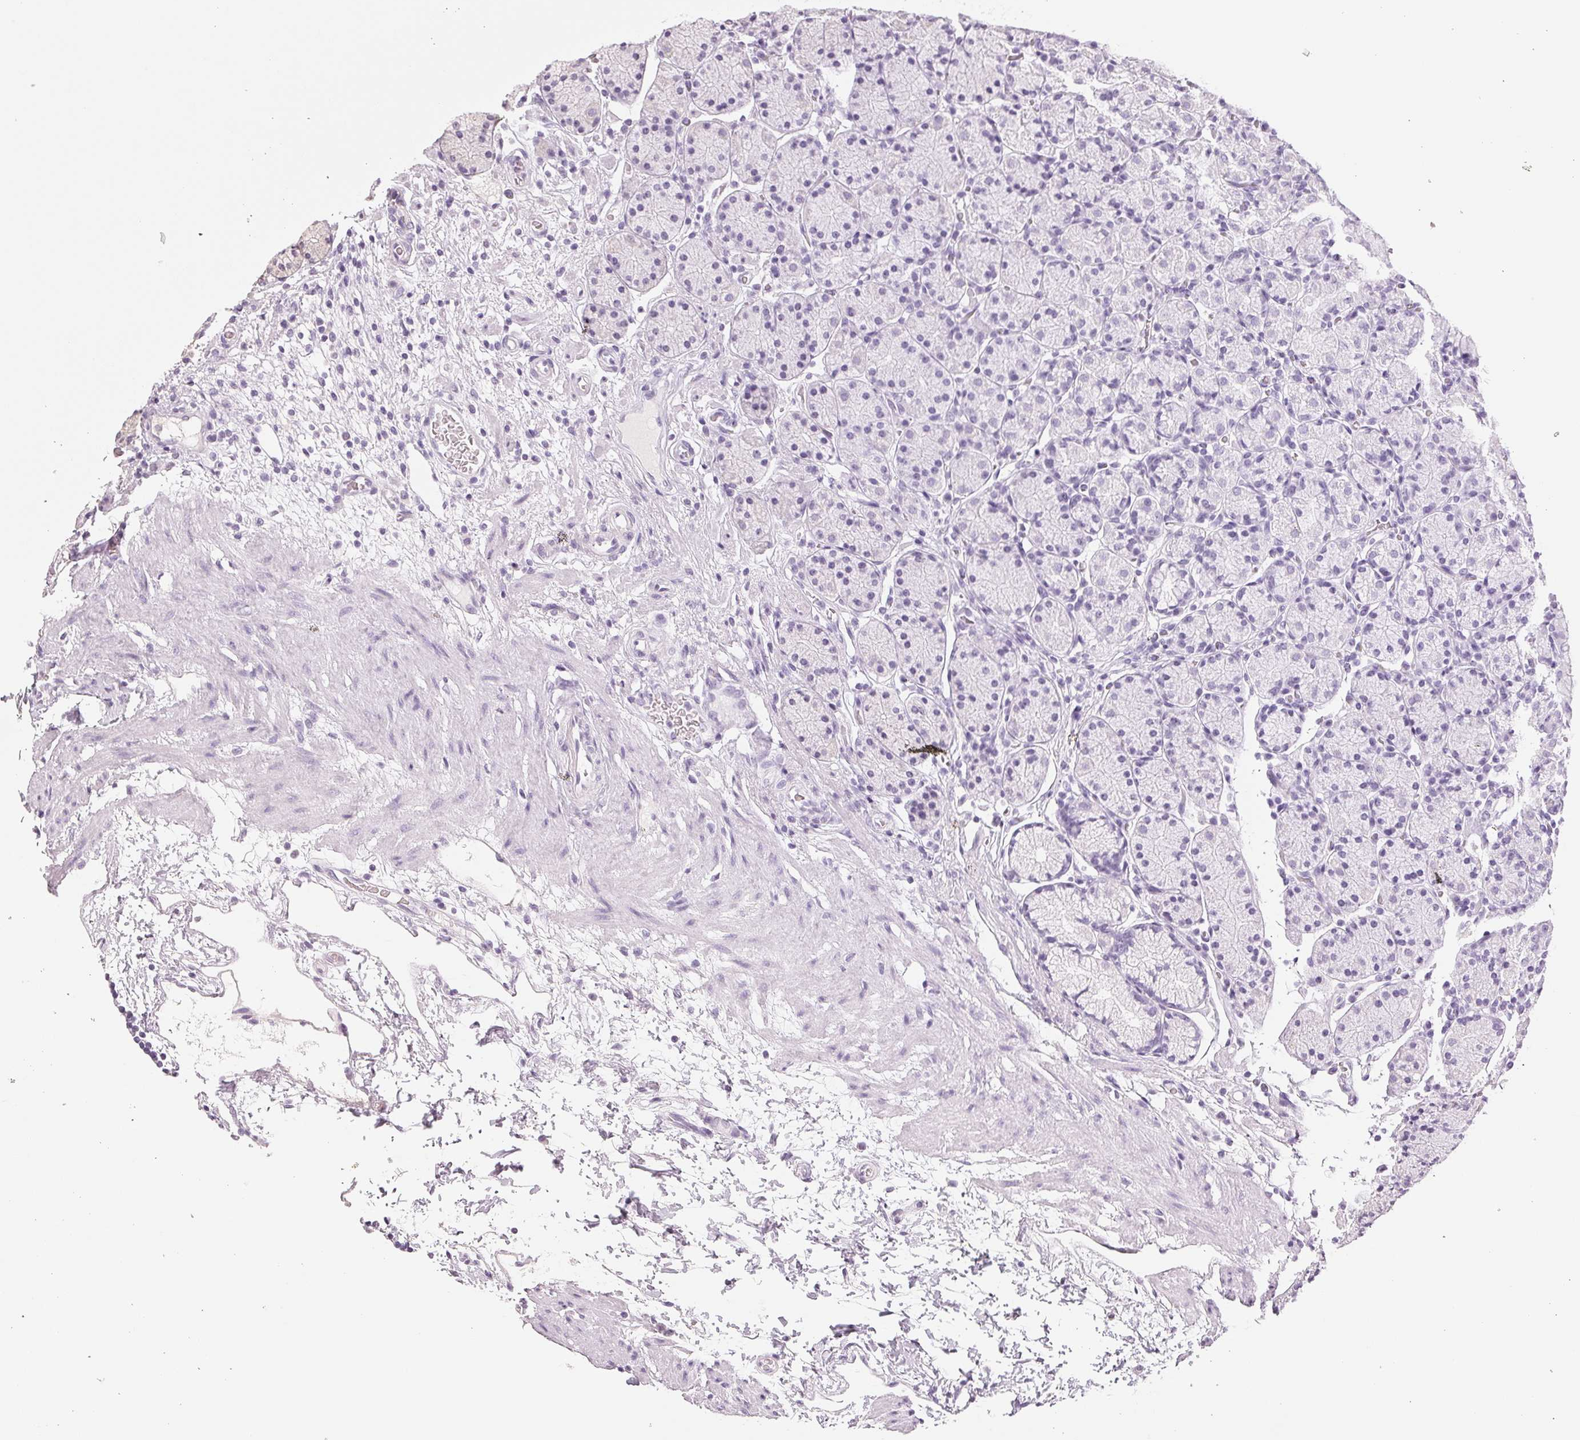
{"staining": {"intensity": "negative", "quantity": "none", "location": "none"}, "tissue": "stomach", "cell_type": "Glandular cells", "image_type": "normal", "snomed": [{"axis": "morphology", "description": "Normal tissue, NOS"}, {"axis": "topography", "description": "Stomach, upper"}, {"axis": "topography", "description": "Stomach"}], "caption": "Image shows no protein positivity in glandular cells of benign stomach. The staining was performed using DAB (3,3'-diaminobenzidine) to visualize the protein expression in brown, while the nuclei were stained in blue with hematoxylin (Magnification: 20x).", "gene": "COX14", "patient": {"sex": "male", "age": 62}}